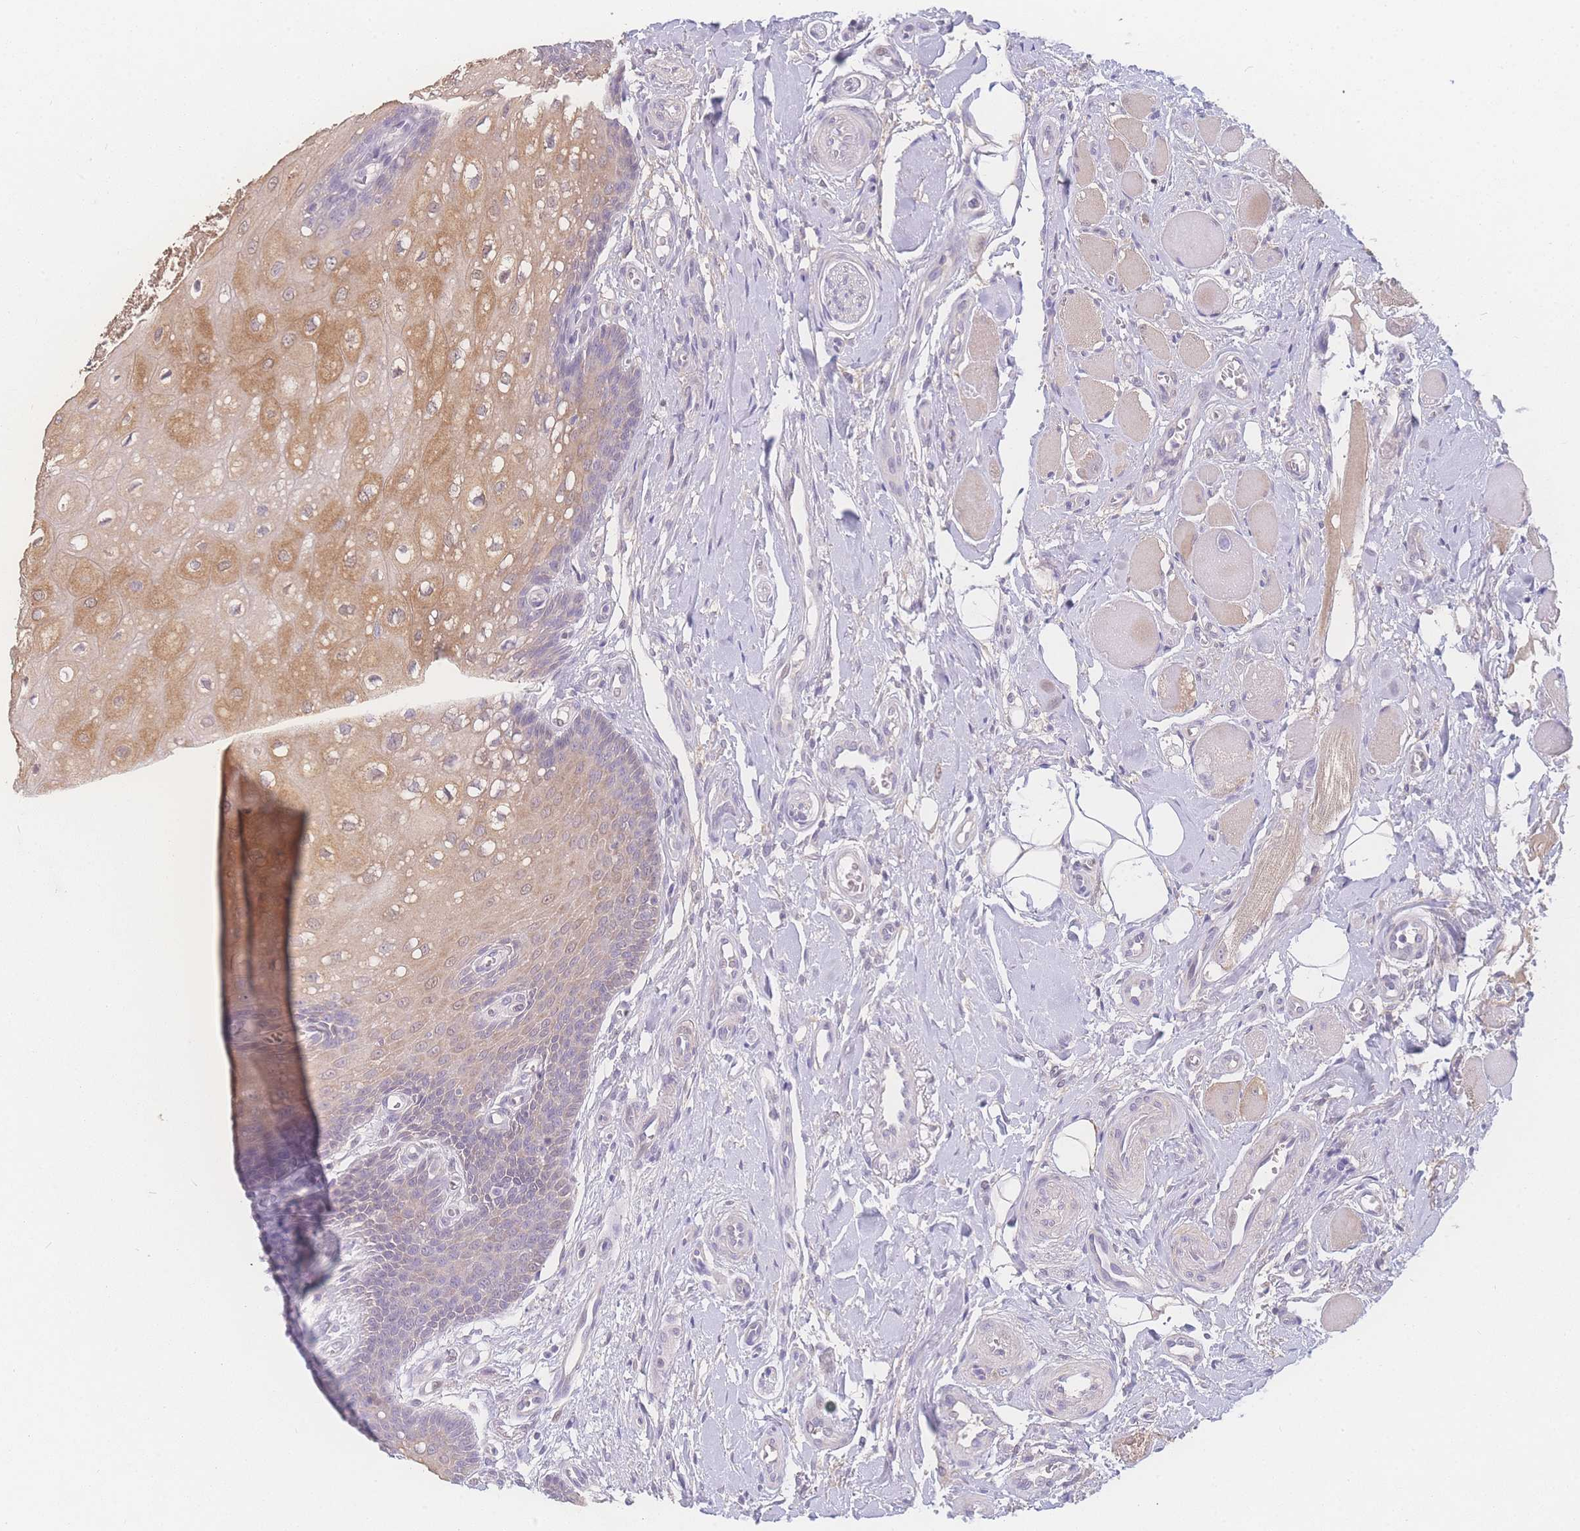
{"staining": {"intensity": "moderate", "quantity": "<25%", "location": "cytoplasmic/membranous"}, "tissue": "oral mucosa", "cell_type": "Squamous epithelial cells", "image_type": "normal", "snomed": [{"axis": "morphology", "description": "Normal tissue, NOS"}, {"axis": "morphology", "description": "Squamous cell carcinoma, NOS"}, {"axis": "topography", "description": "Oral tissue"}, {"axis": "topography", "description": "Tounge, NOS"}, {"axis": "topography", "description": "Head-Neck"}], "caption": "Oral mucosa stained with immunohistochemistry reveals moderate cytoplasmic/membranous expression in about <25% of squamous epithelial cells.", "gene": "GIPR", "patient": {"sex": "male", "age": 79}}